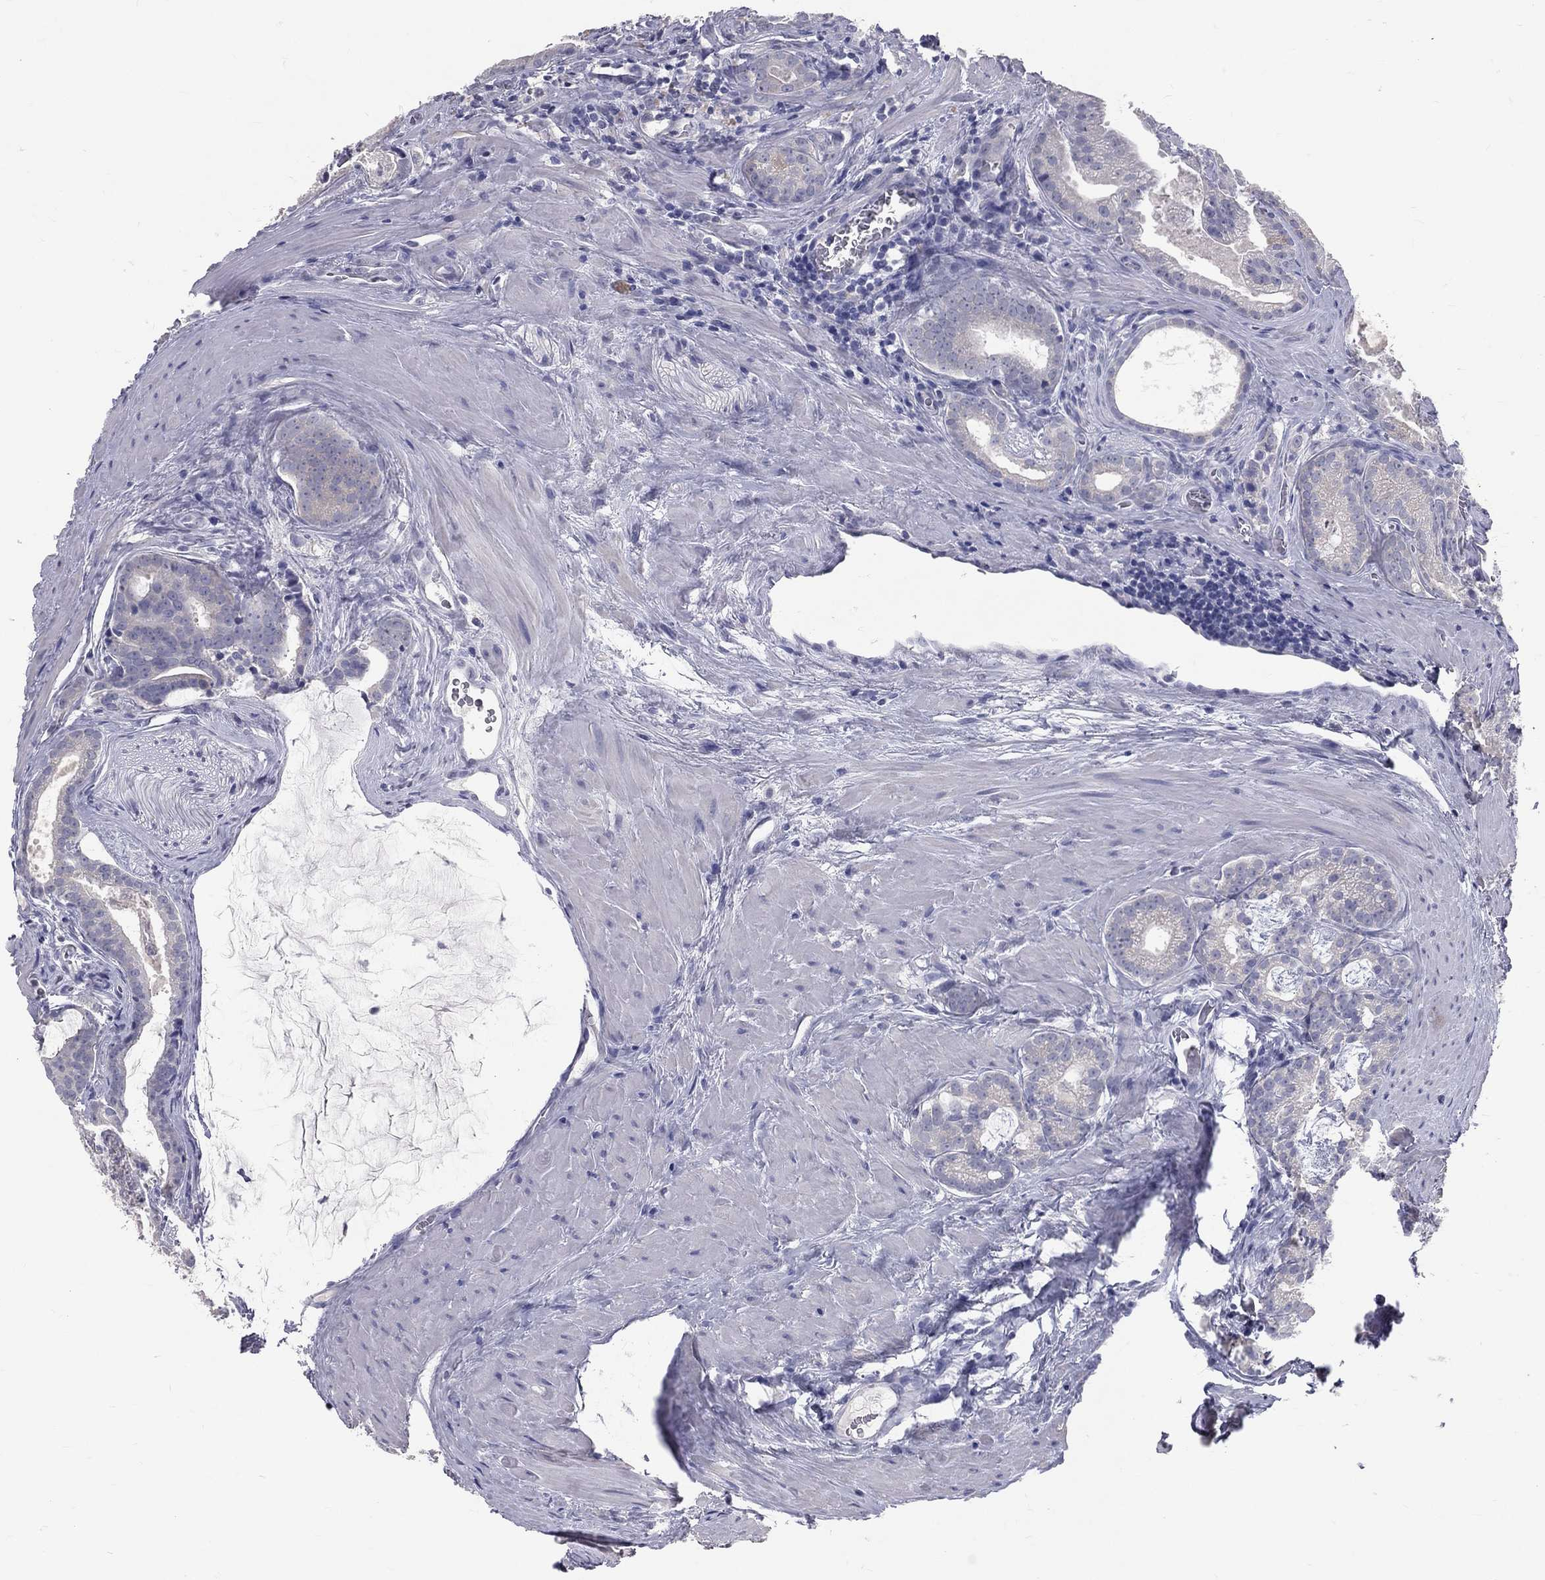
{"staining": {"intensity": "negative", "quantity": "none", "location": "none"}, "tissue": "prostate cancer", "cell_type": "Tumor cells", "image_type": "cancer", "snomed": [{"axis": "morphology", "description": "Adenocarcinoma, NOS"}, {"axis": "topography", "description": "Prostate"}], "caption": "The histopathology image shows no staining of tumor cells in prostate adenocarcinoma.", "gene": "TFPI2", "patient": {"sex": "male", "age": 61}}